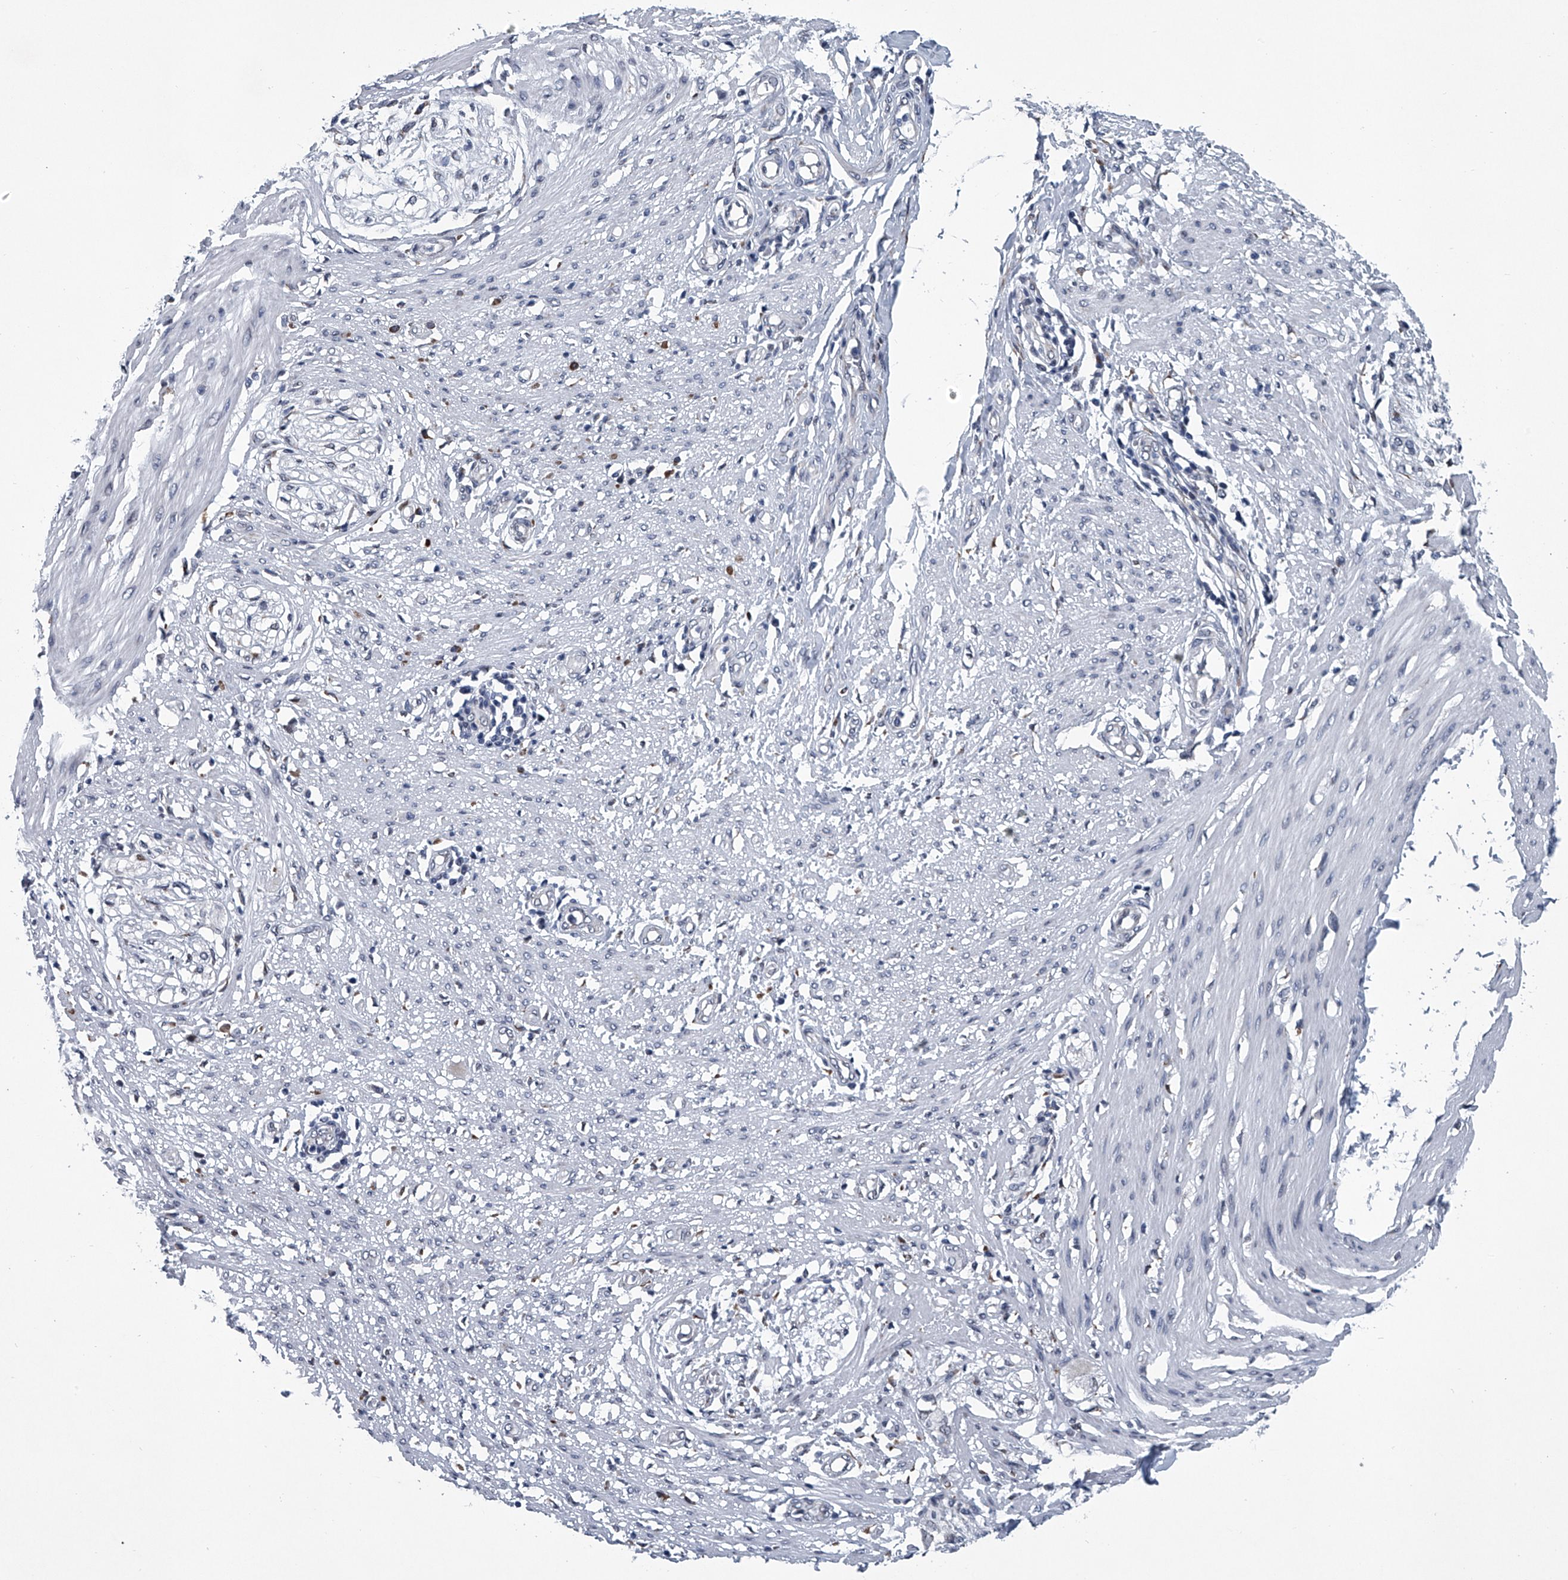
{"staining": {"intensity": "negative", "quantity": "none", "location": "none"}, "tissue": "smooth muscle", "cell_type": "Smooth muscle cells", "image_type": "normal", "snomed": [{"axis": "morphology", "description": "Normal tissue, NOS"}, {"axis": "morphology", "description": "Adenocarcinoma, NOS"}, {"axis": "topography", "description": "Colon"}, {"axis": "topography", "description": "Peripheral nerve tissue"}], "caption": "Human smooth muscle stained for a protein using IHC shows no staining in smooth muscle cells.", "gene": "PPP2R5D", "patient": {"sex": "male", "age": 14}}